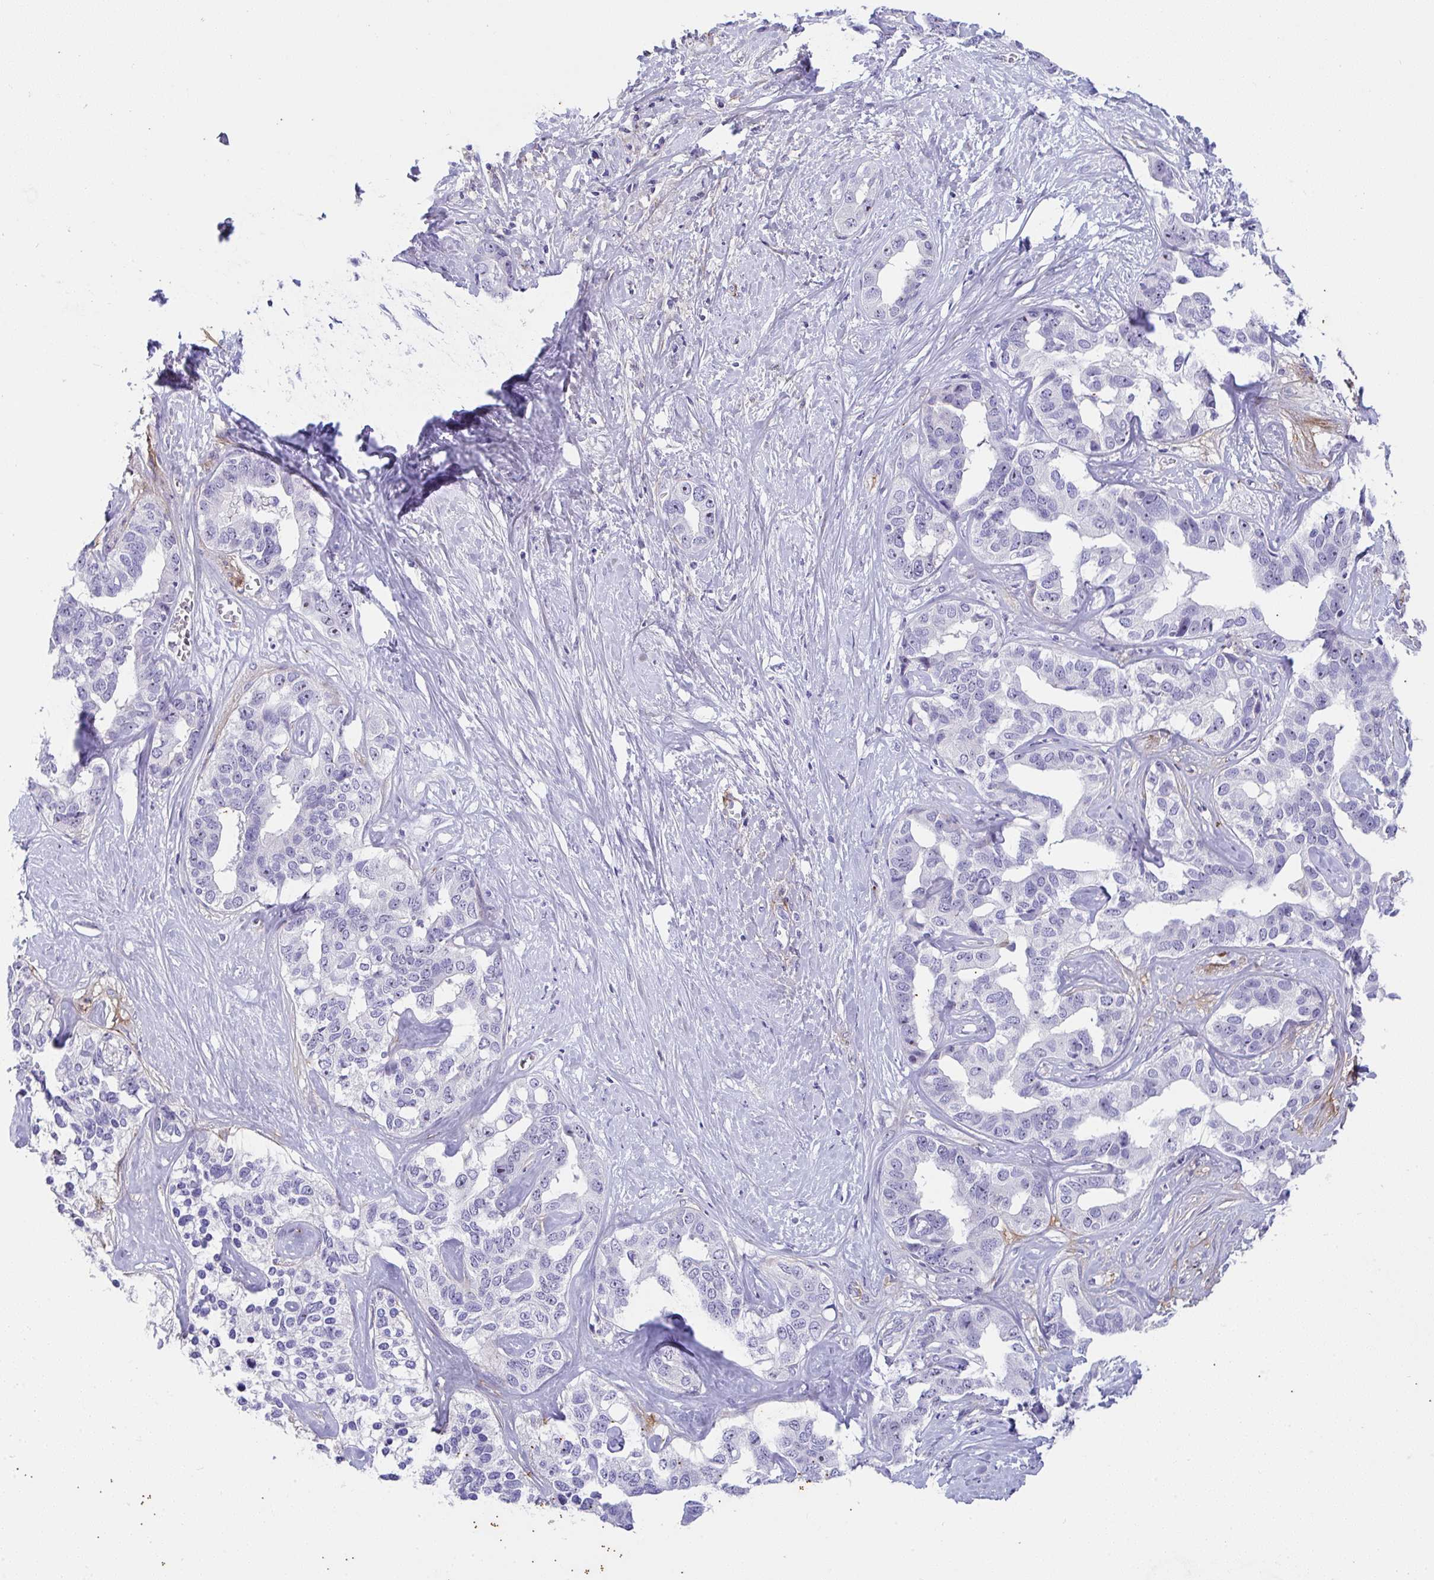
{"staining": {"intensity": "negative", "quantity": "none", "location": "none"}, "tissue": "liver cancer", "cell_type": "Tumor cells", "image_type": "cancer", "snomed": [{"axis": "morphology", "description": "Cholangiocarcinoma"}, {"axis": "topography", "description": "Liver"}], "caption": "The IHC photomicrograph has no significant positivity in tumor cells of liver cholangiocarcinoma tissue.", "gene": "LHFPL6", "patient": {"sex": "male", "age": 59}}